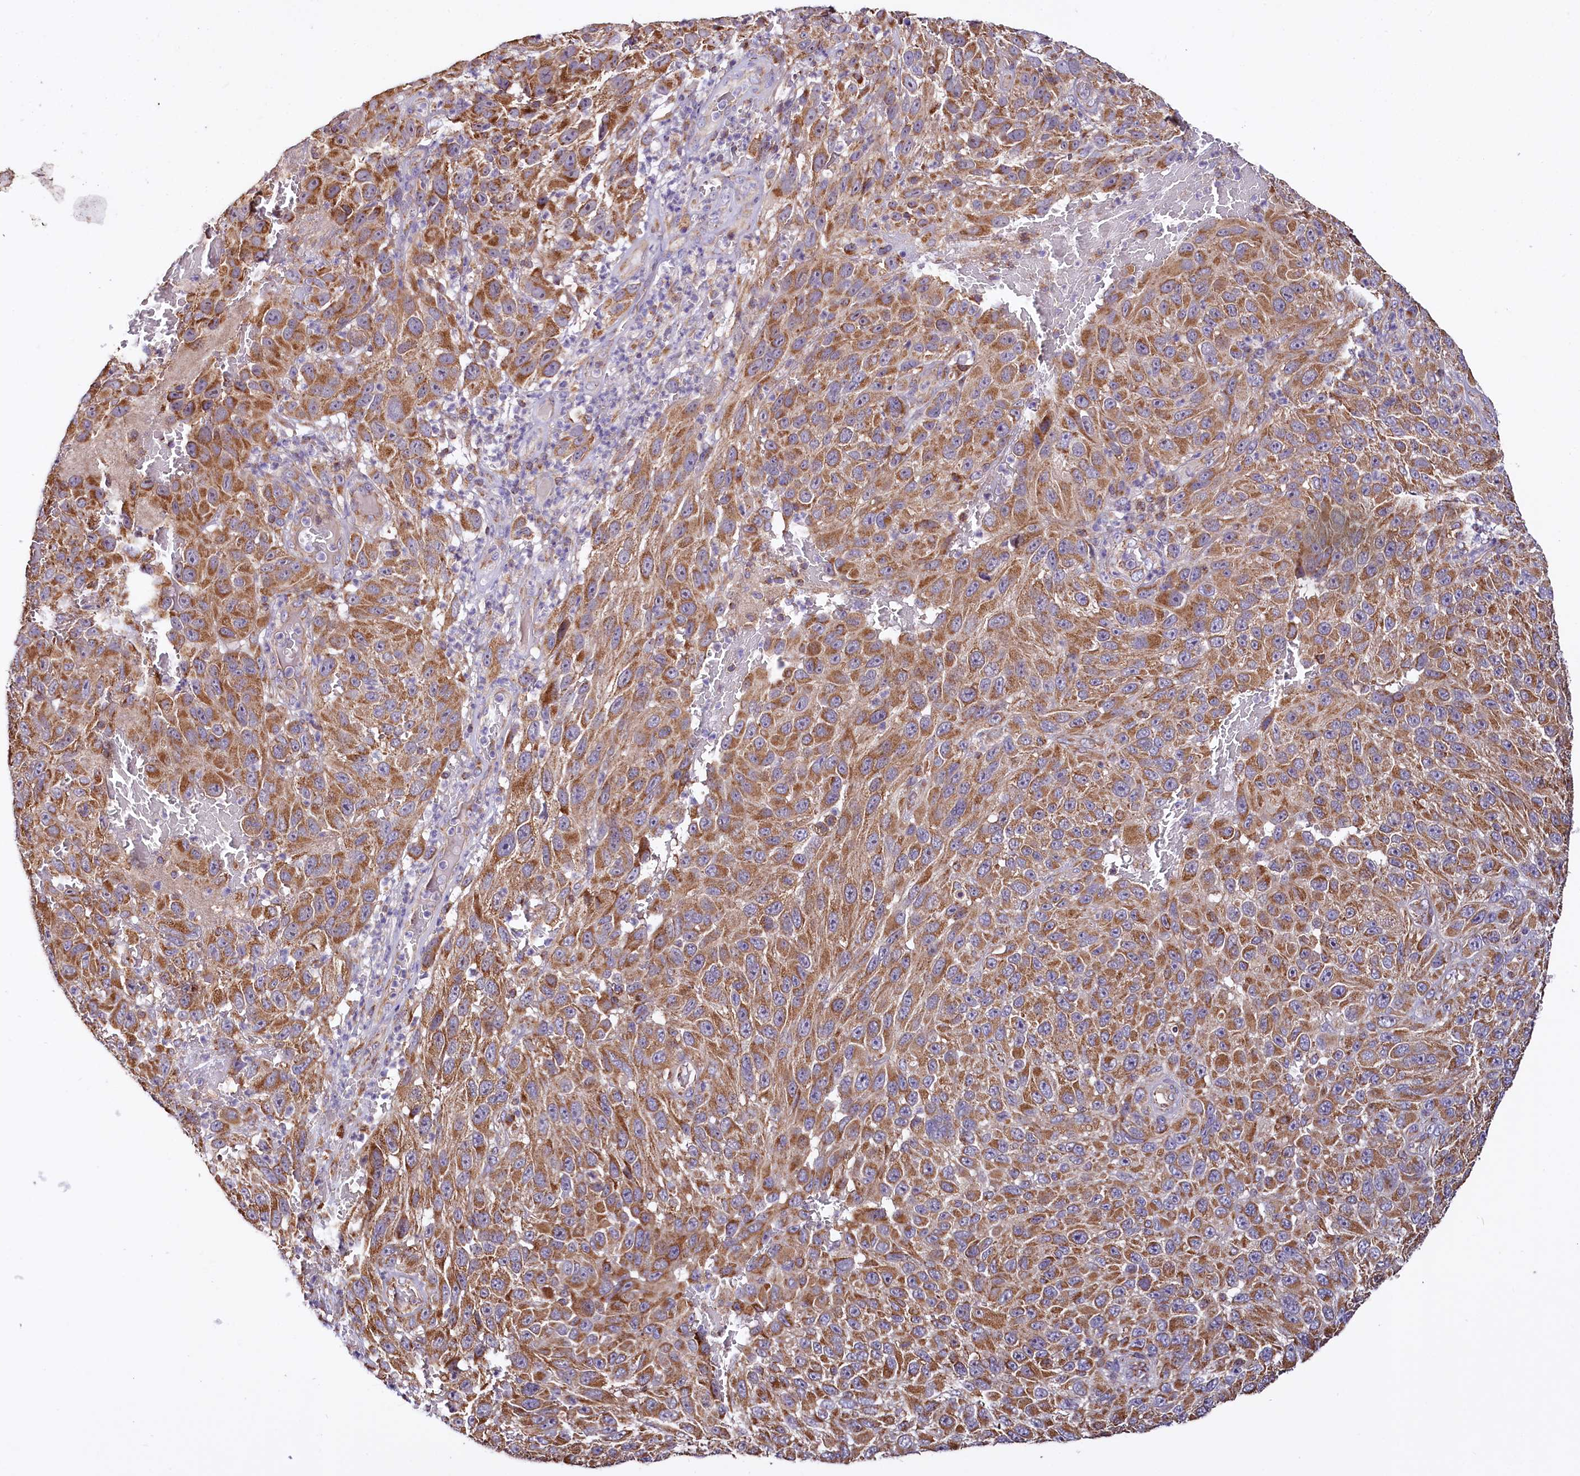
{"staining": {"intensity": "moderate", "quantity": ">75%", "location": "cytoplasmic/membranous"}, "tissue": "melanoma", "cell_type": "Tumor cells", "image_type": "cancer", "snomed": [{"axis": "morphology", "description": "Malignant melanoma, NOS"}, {"axis": "topography", "description": "Skin"}], "caption": "Immunohistochemical staining of malignant melanoma reveals medium levels of moderate cytoplasmic/membranous protein staining in approximately >75% of tumor cells. (DAB (3,3'-diaminobenzidine) IHC, brown staining for protein, blue staining for nuclei).", "gene": "NUDT15", "patient": {"sex": "female", "age": 96}}